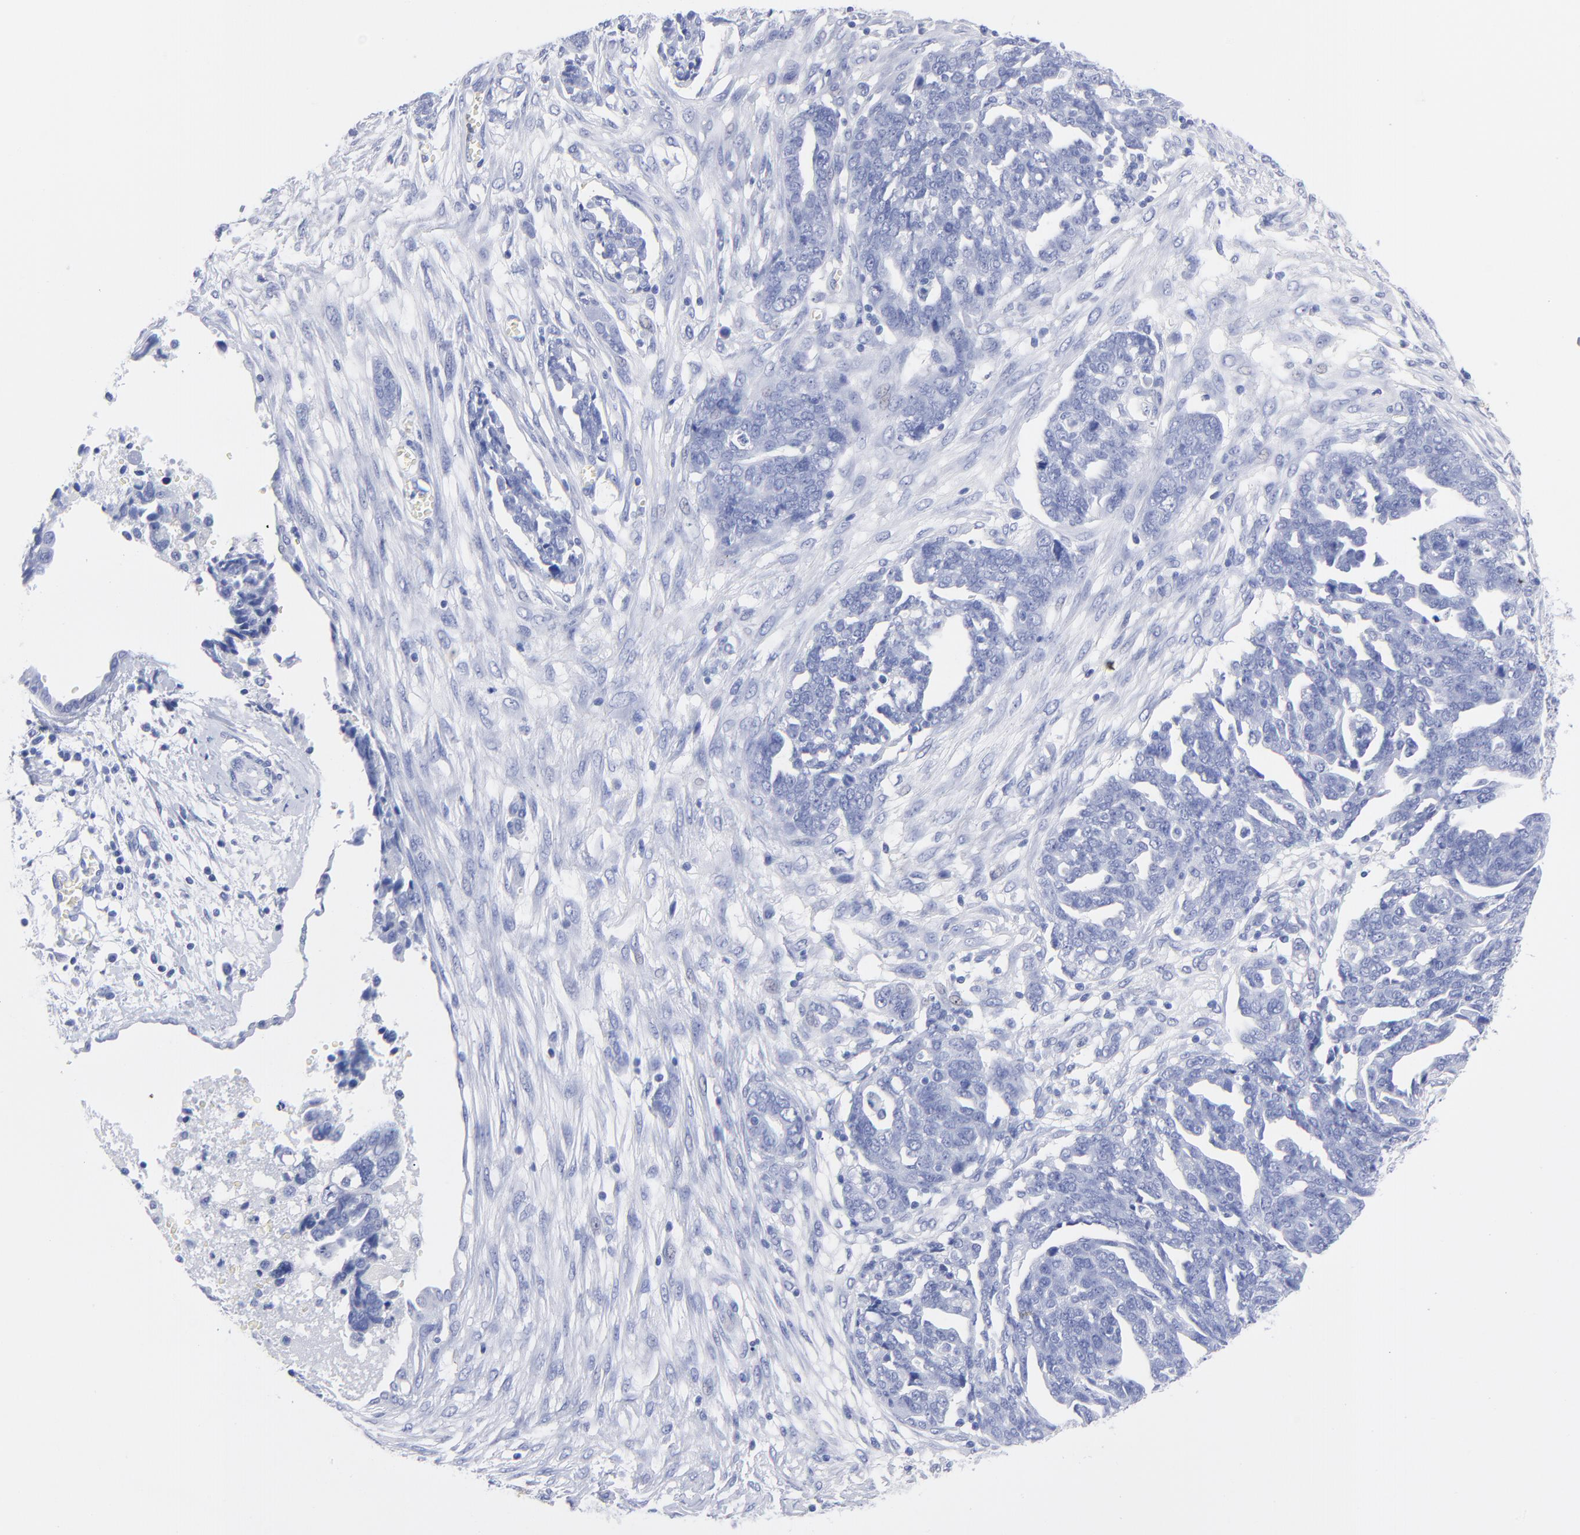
{"staining": {"intensity": "negative", "quantity": "none", "location": "none"}, "tissue": "ovarian cancer", "cell_type": "Tumor cells", "image_type": "cancer", "snomed": [{"axis": "morphology", "description": "Normal tissue, NOS"}, {"axis": "morphology", "description": "Cystadenocarcinoma, serous, NOS"}, {"axis": "topography", "description": "Fallopian tube"}, {"axis": "topography", "description": "Ovary"}], "caption": "An immunohistochemistry (IHC) histopathology image of serous cystadenocarcinoma (ovarian) is shown. There is no staining in tumor cells of serous cystadenocarcinoma (ovarian).", "gene": "ACY1", "patient": {"sex": "female", "age": 56}}